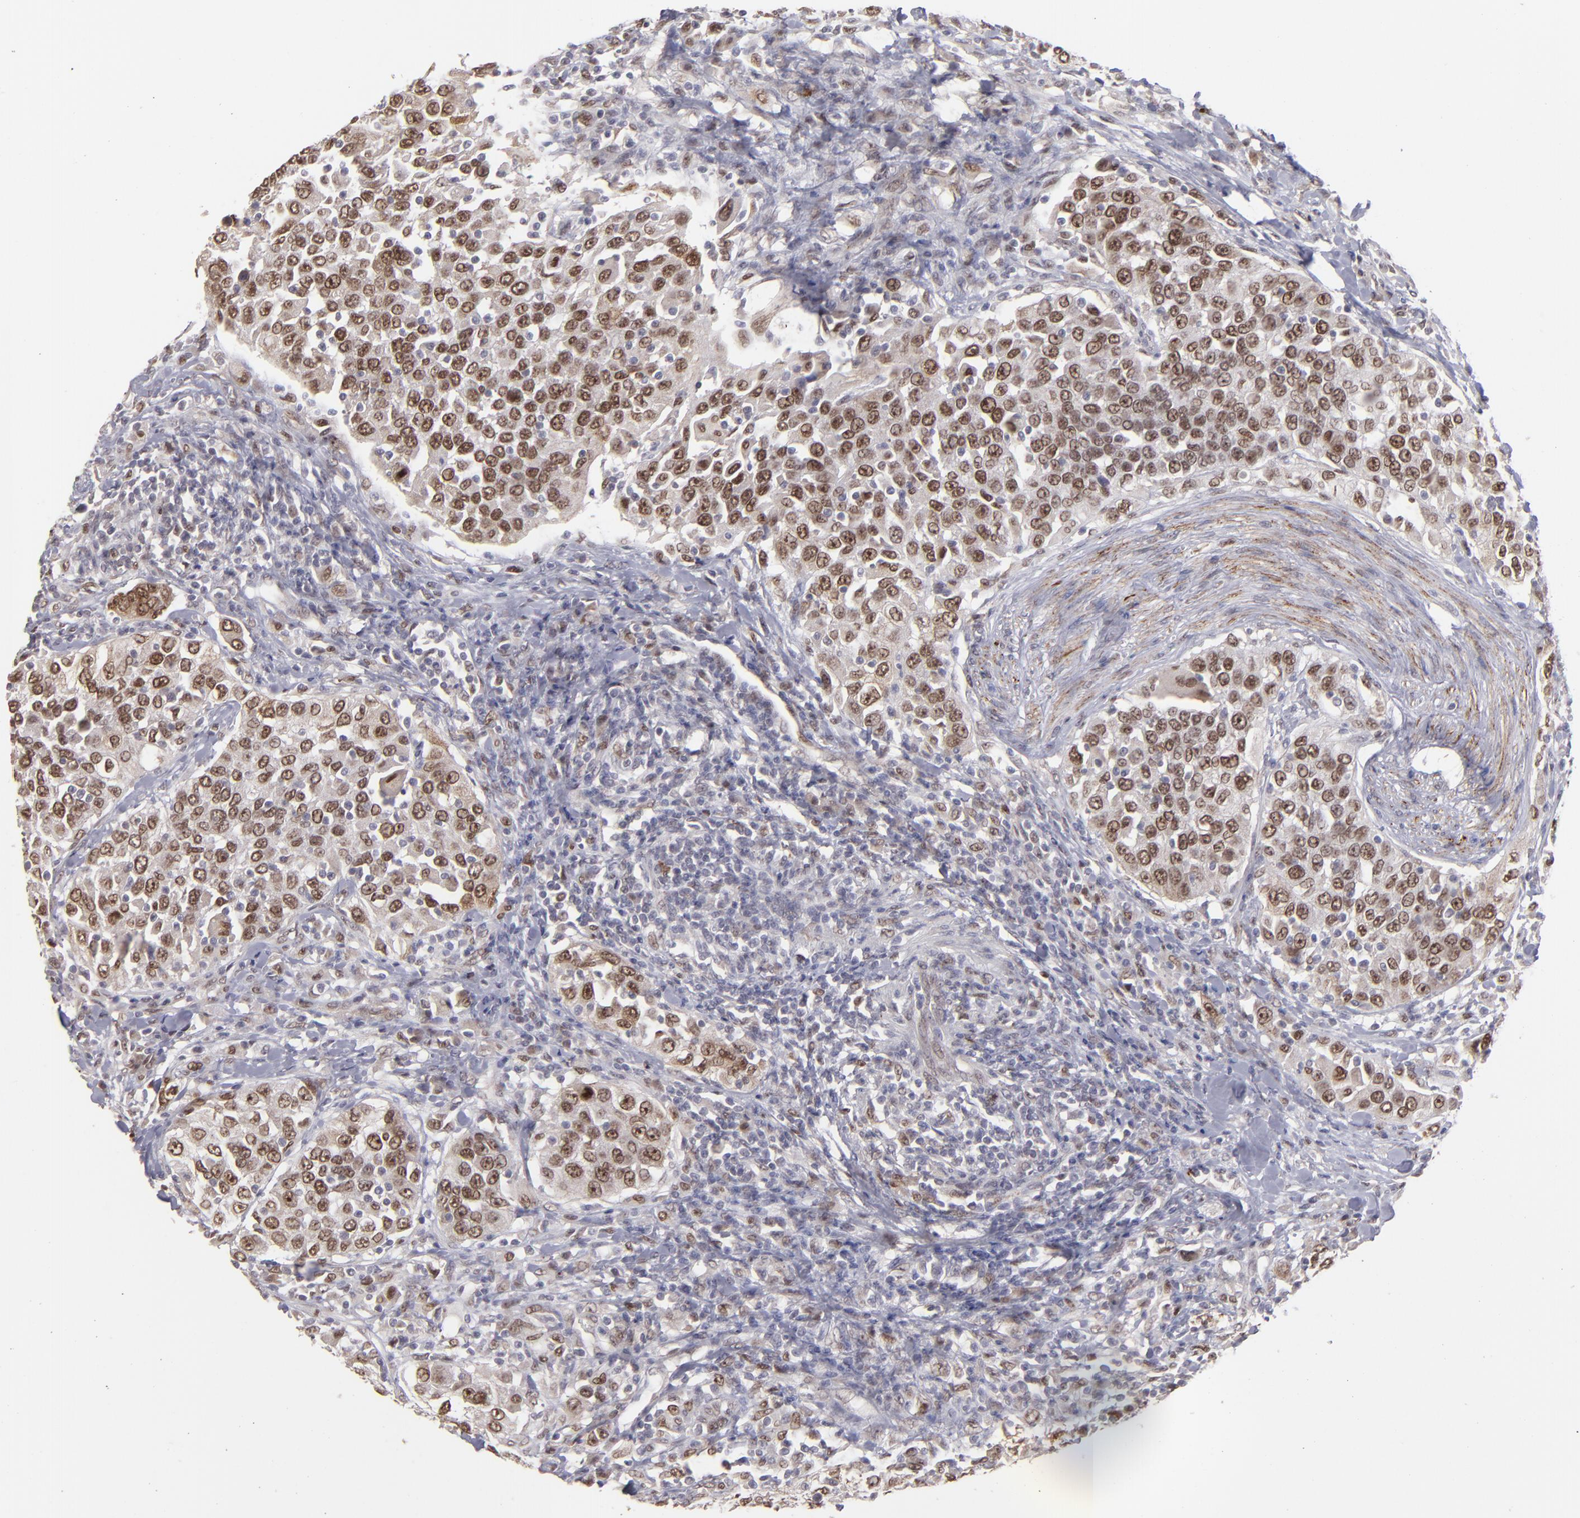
{"staining": {"intensity": "weak", "quantity": ">75%", "location": "nuclear"}, "tissue": "urothelial cancer", "cell_type": "Tumor cells", "image_type": "cancer", "snomed": [{"axis": "morphology", "description": "Urothelial carcinoma, High grade"}, {"axis": "topography", "description": "Urinary bladder"}], "caption": "This is an image of immunohistochemistry (IHC) staining of urothelial carcinoma (high-grade), which shows weak expression in the nuclear of tumor cells.", "gene": "RREB1", "patient": {"sex": "female", "age": 80}}